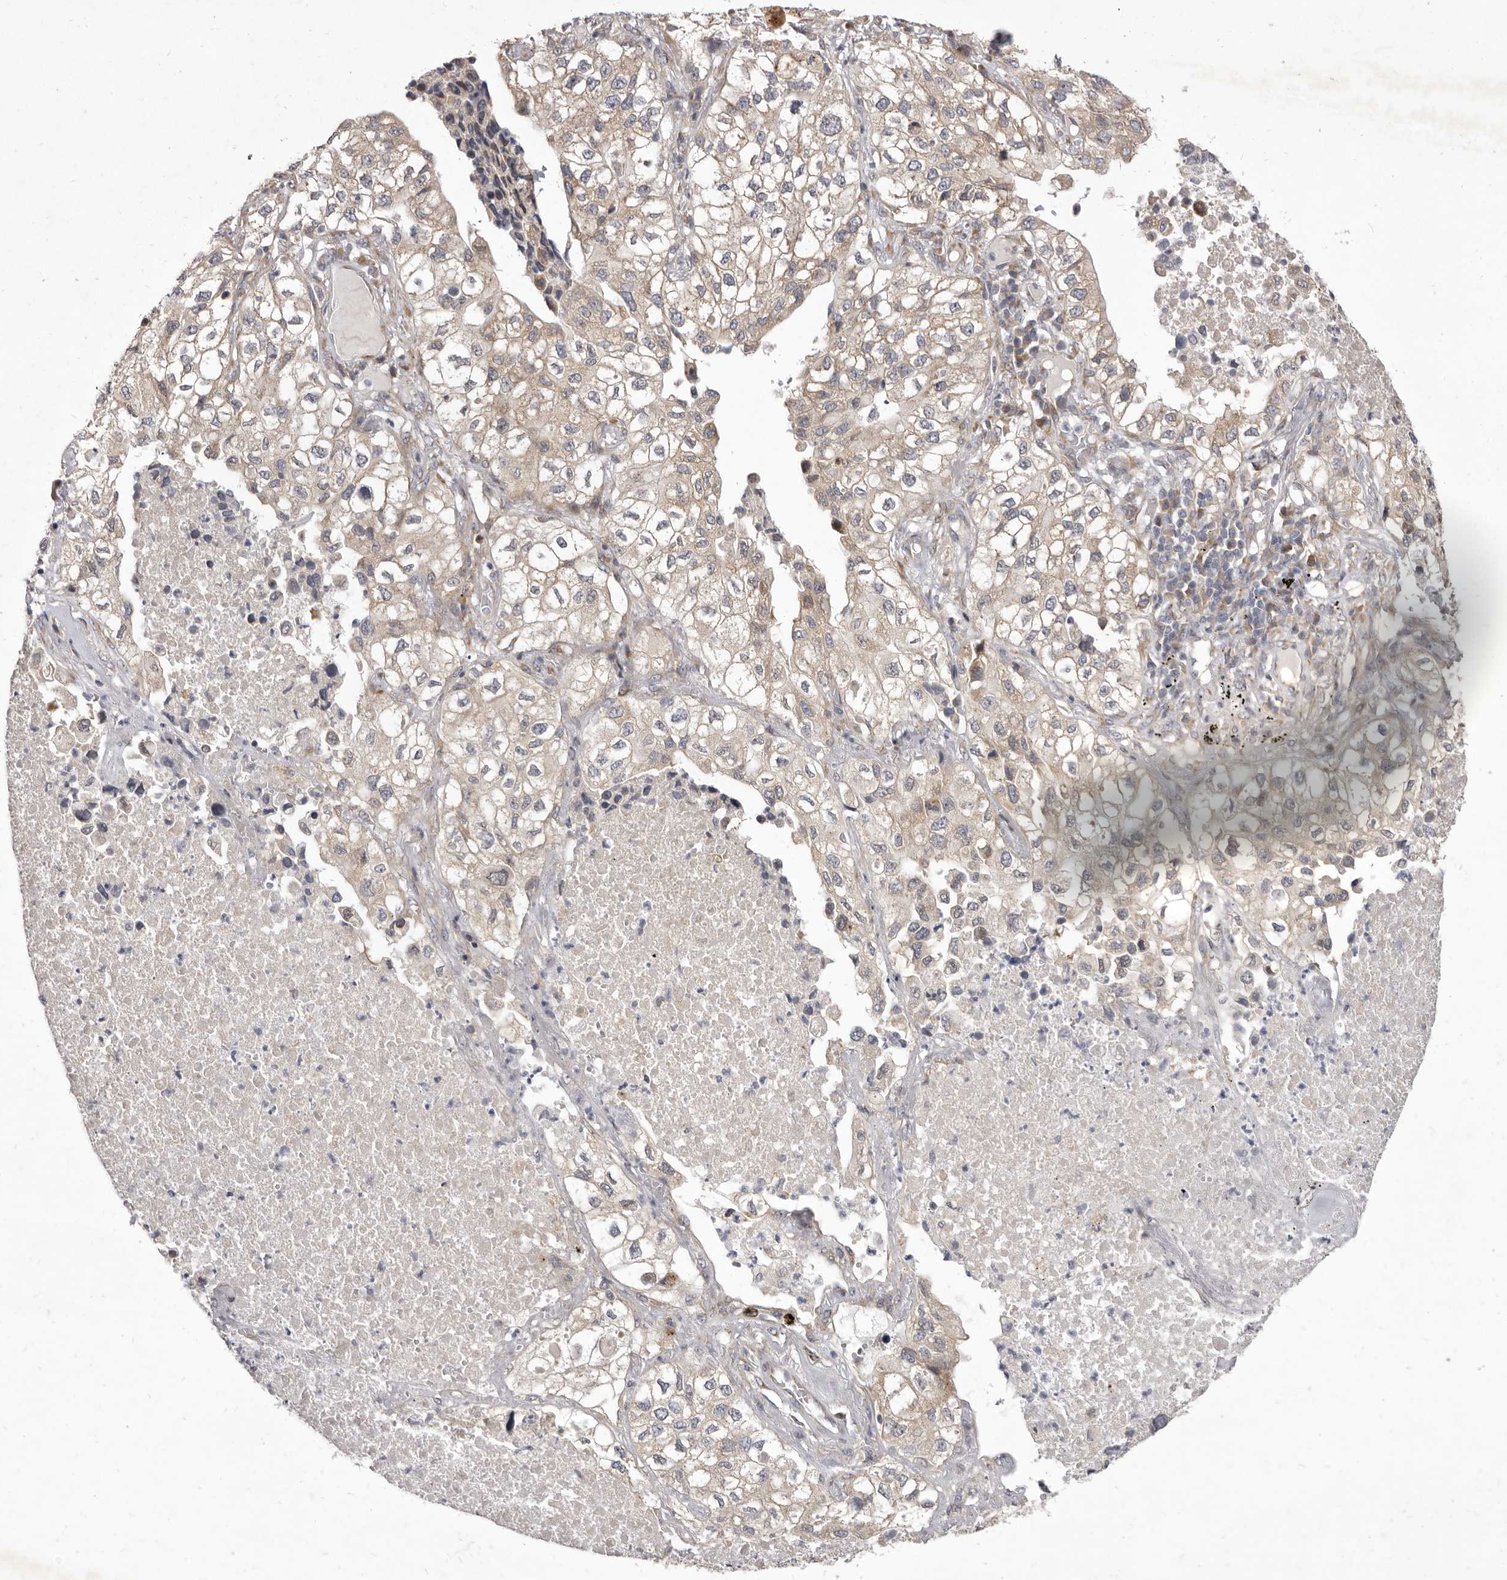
{"staining": {"intensity": "weak", "quantity": ">75%", "location": "cytoplasmic/membranous"}, "tissue": "lung cancer", "cell_type": "Tumor cells", "image_type": "cancer", "snomed": [{"axis": "morphology", "description": "Adenocarcinoma, NOS"}, {"axis": "topography", "description": "Lung"}], "caption": "DAB (3,3'-diaminobenzidine) immunohistochemical staining of lung adenocarcinoma reveals weak cytoplasmic/membranous protein expression in approximately >75% of tumor cells. The protein of interest is stained brown, and the nuclei are stained in blue (DAB IHC with brightfield microscopy, high magnification).", "gene": "TBC1D8B", "patient": {"sex": "male", "age": 63}}